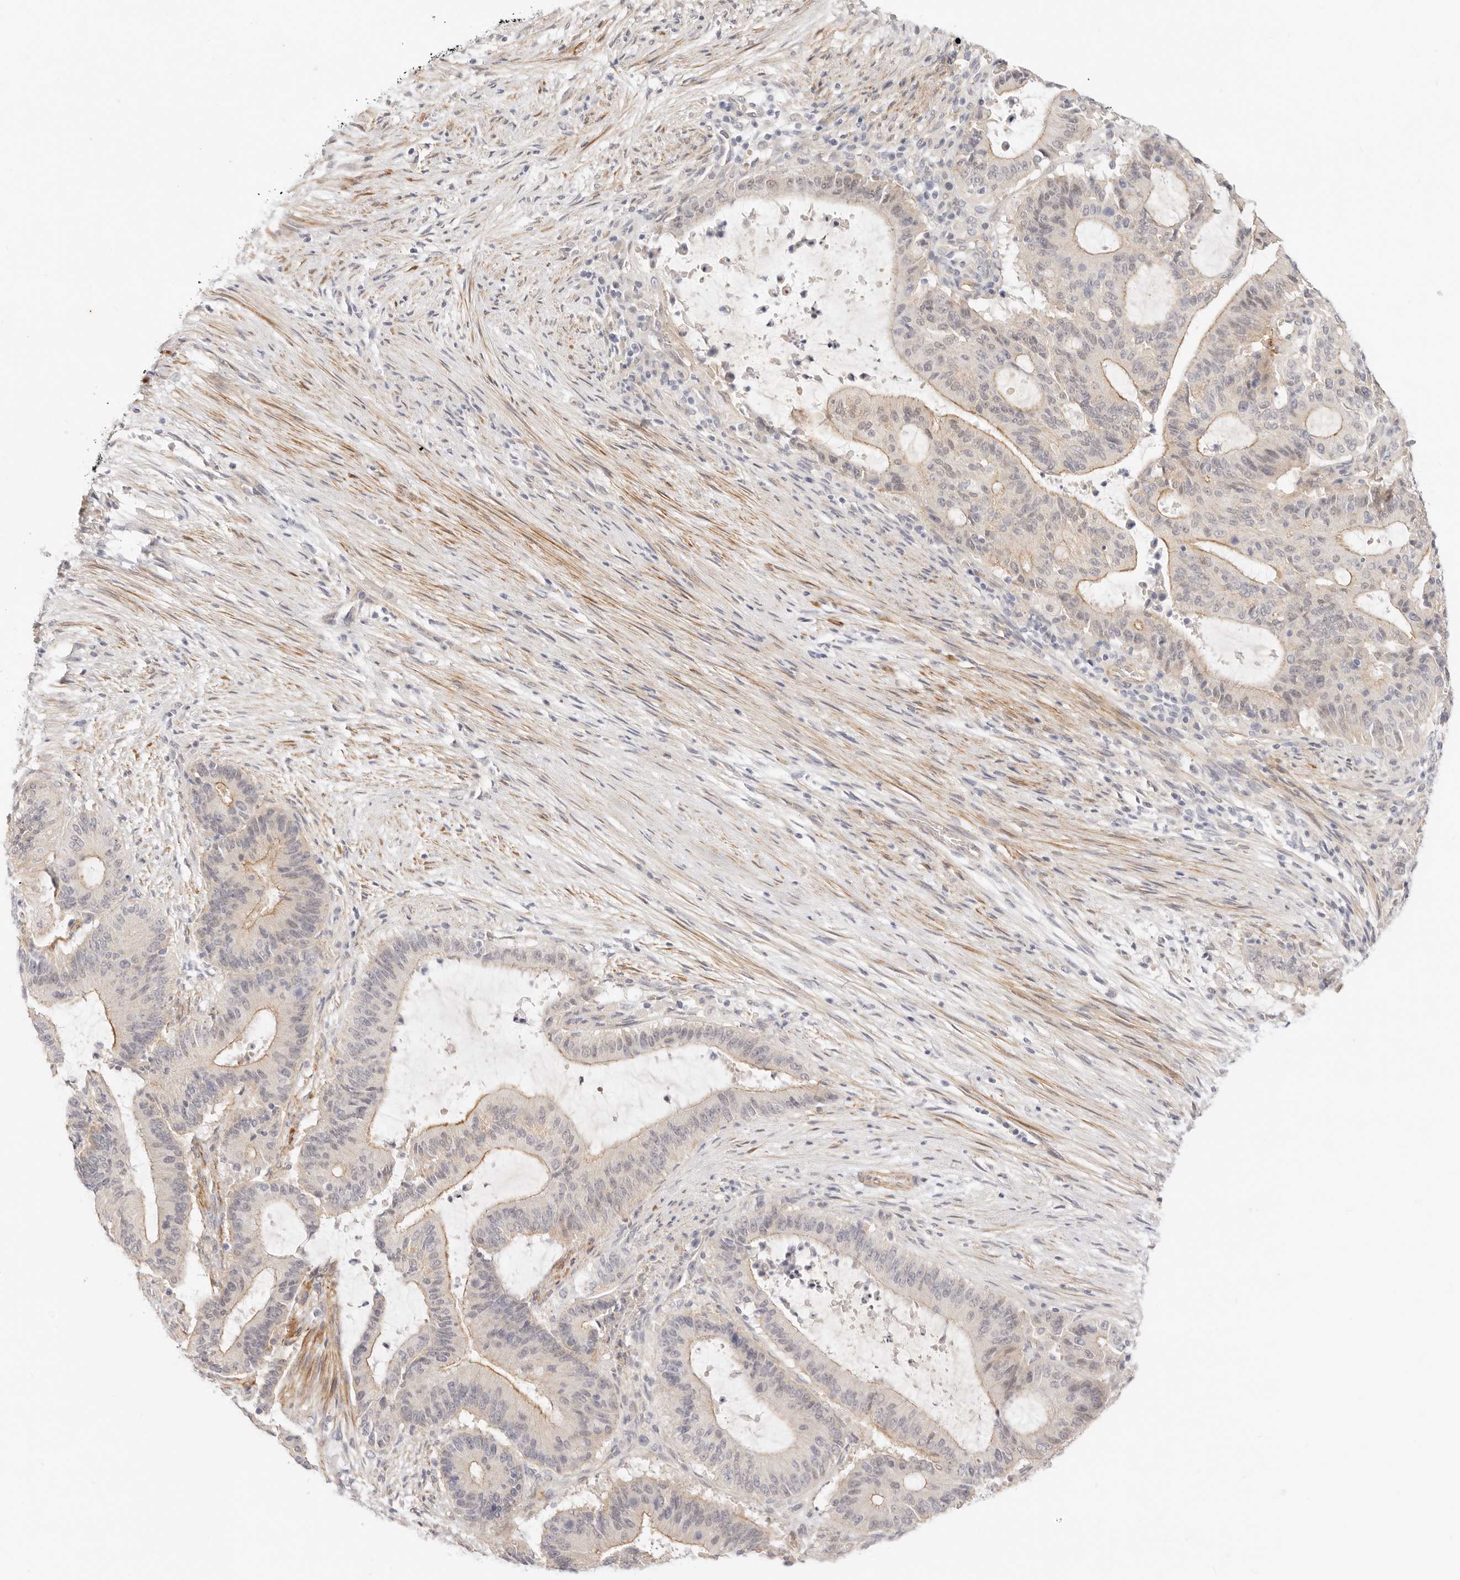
{"staining": {"intensity": "weak", "quantity": "25%-75%", "location": "cytoplasmic/membranous"}, "tissue": "liver cancer", "cell_type": "Tumor cells", "image_type": "cancer", "snomed": [{"axis": "morphology", "description": "Normal tissue, NOS"}, {"axis": "morphology", "description": "Cholangiocarcinoma"}, {"axis": "topography", "description": "Liver"}, {"axis": "topography", "description": "Peripheral nerve tissue"}], "caption": "A micrograph showing weak cytoplasmic/membranous positivity in approximately 25%-75% of tumor cells in cholangiocarcinoma (liver), as visualized by brown immunohistochemical staining.", "gene": "UBXN10", "patient": {"sex": "female", "age": 73}}